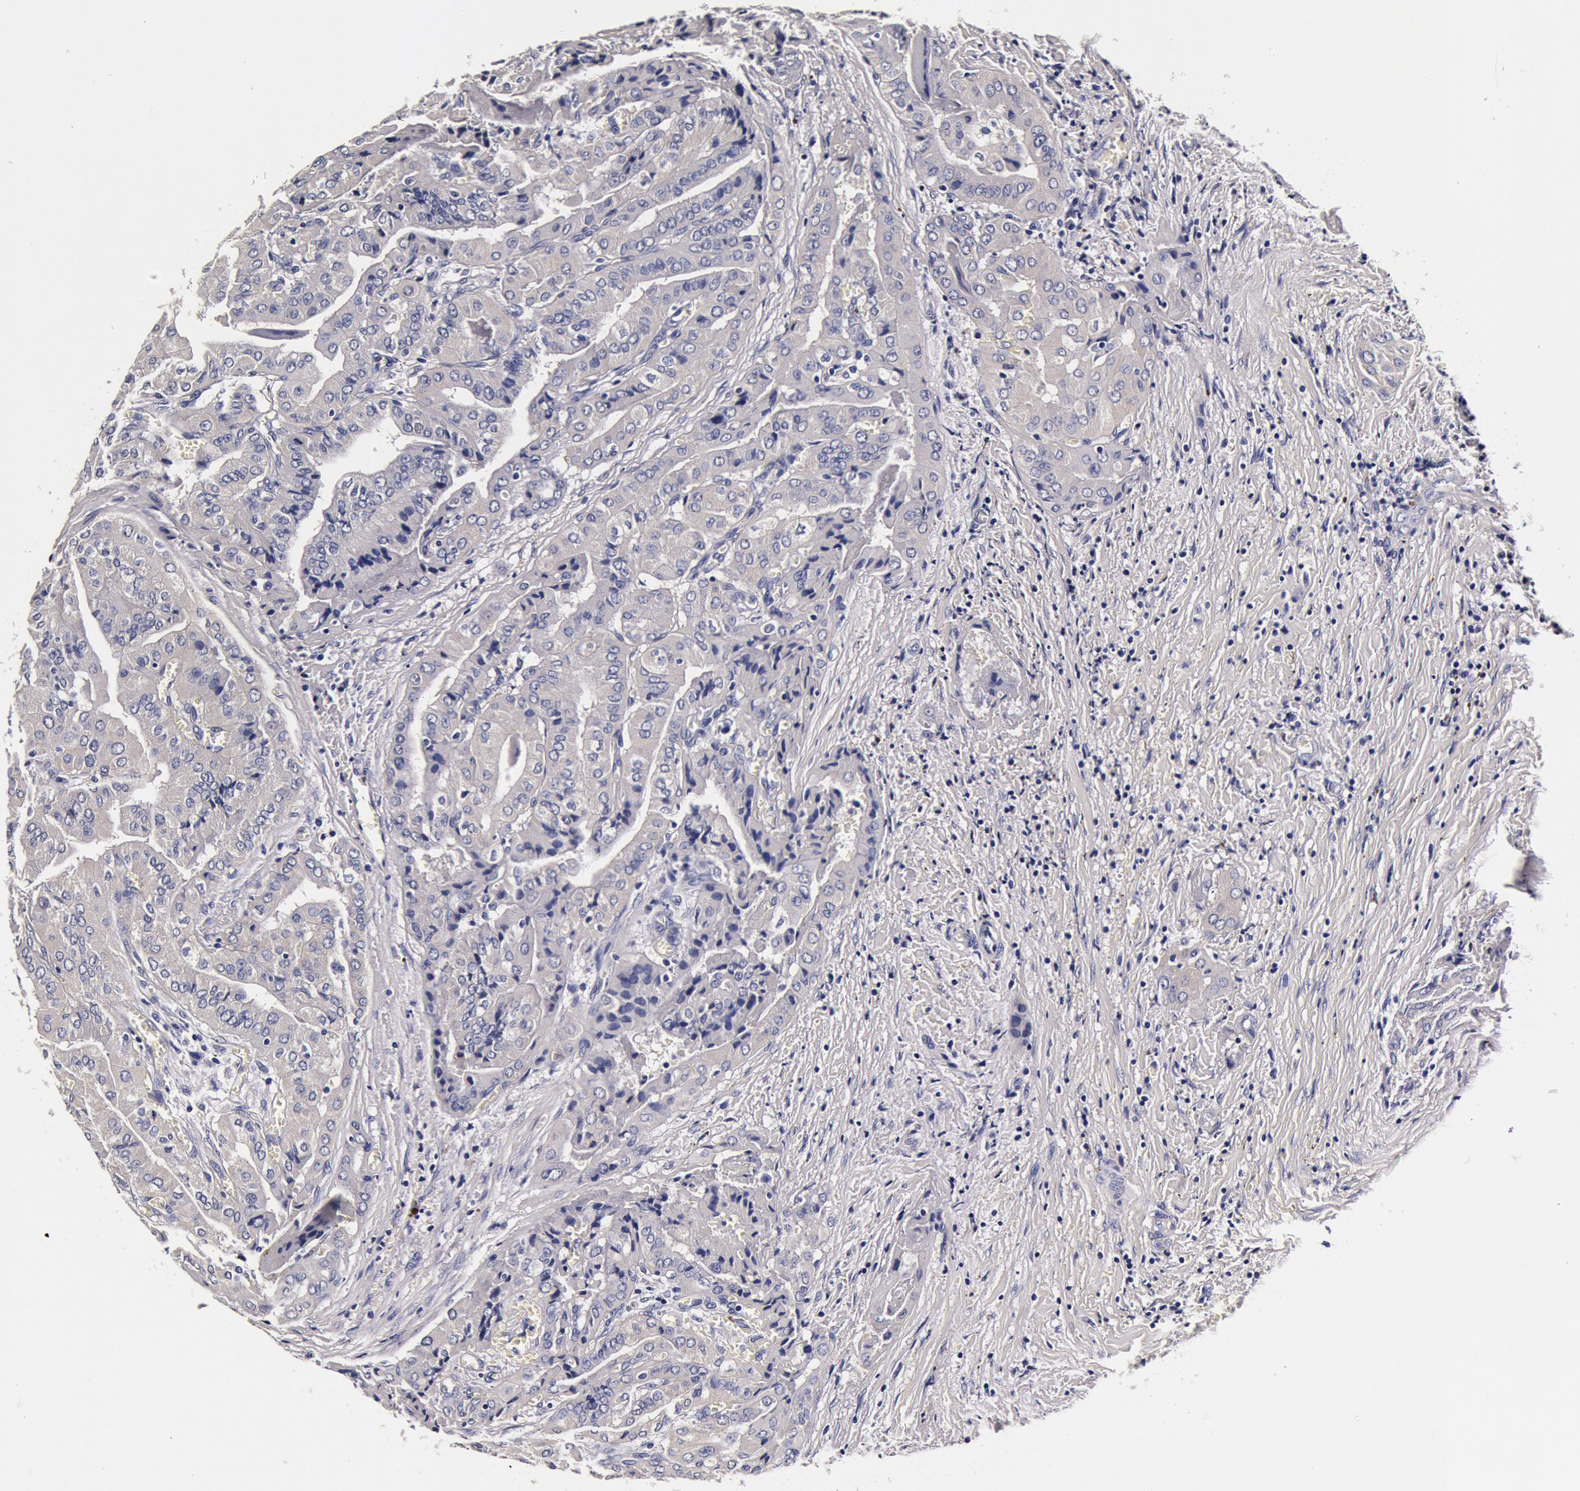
{"staining": {"intensity": "negative", "quantity": "none", "location": "none"}, "tissue": "thyroid cancer", "cell_type": "Tumor cells", "image_type": "cancer", "snomed": [{"axis": "morphology", "description": "Papillary adenocarcinoma, NOS"}, {"axis": "topography", "description": "Thyroid gland"}], "caption": "Tumor cells show no significant staining in thyroid cancer (papillary adenocarcinoma).", "gene": "CCDC22", "patient": {"sex": "female", "age": 71}}